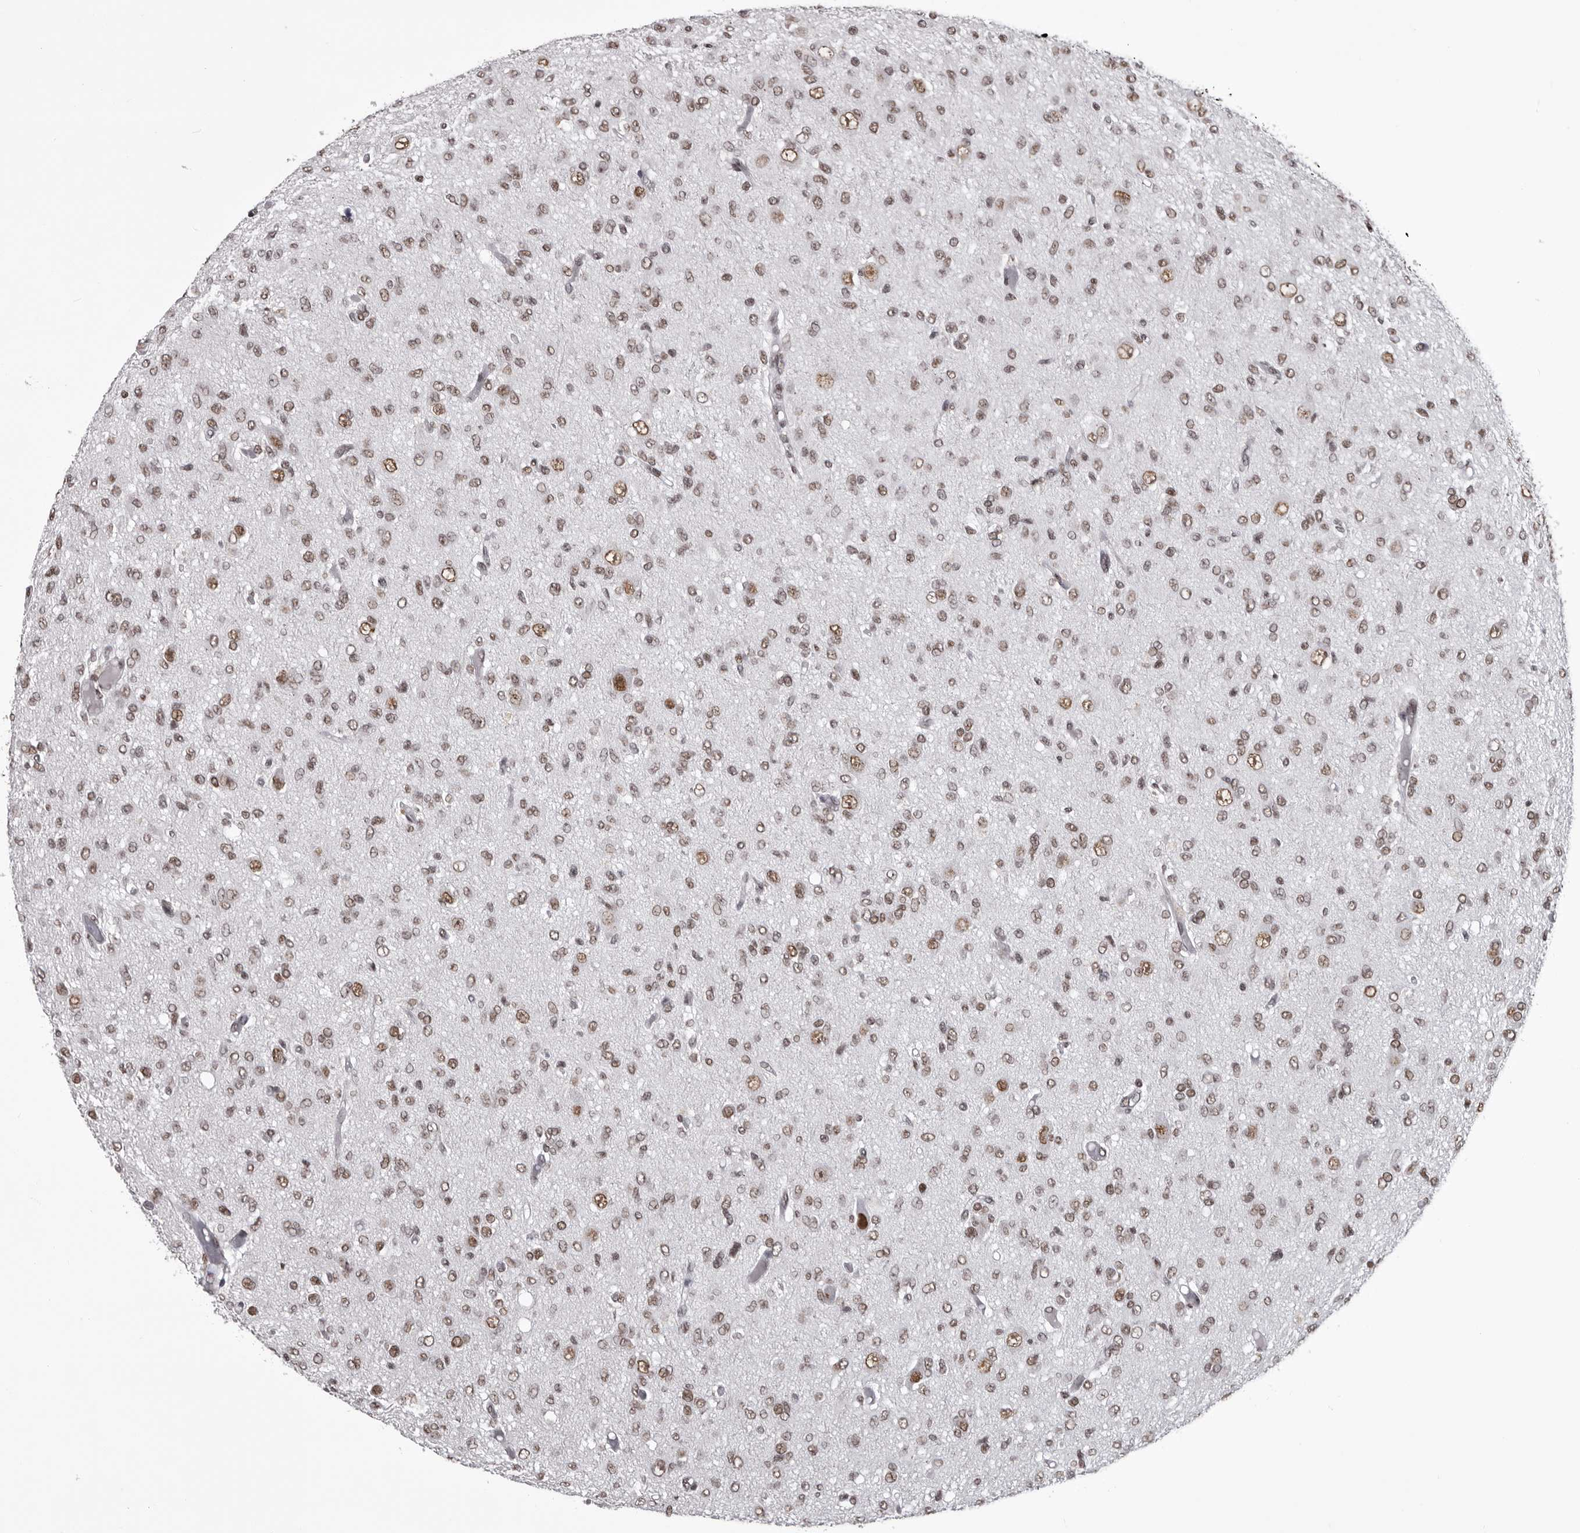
{"staining": {"intensity": "moderate", "quantity": ">75%", "location": "nuclear"}, "tissue": "glioma", "cell_type": "Tumor cells", "image_type": "cancer", "snomed": [{"axis": "morphology", "description": "Glioma, malignant, High grade"}, {"axis": "topography", "description": "Brain"}], "caption": "This photomicrograph displays immunohistochemistry (IHC) staining of human glioma, with medium moderate nuclear positivity in about >75% of tumor cells.", "gene": "NUMA1", "patient": {"sex": "female", "age": 59}}